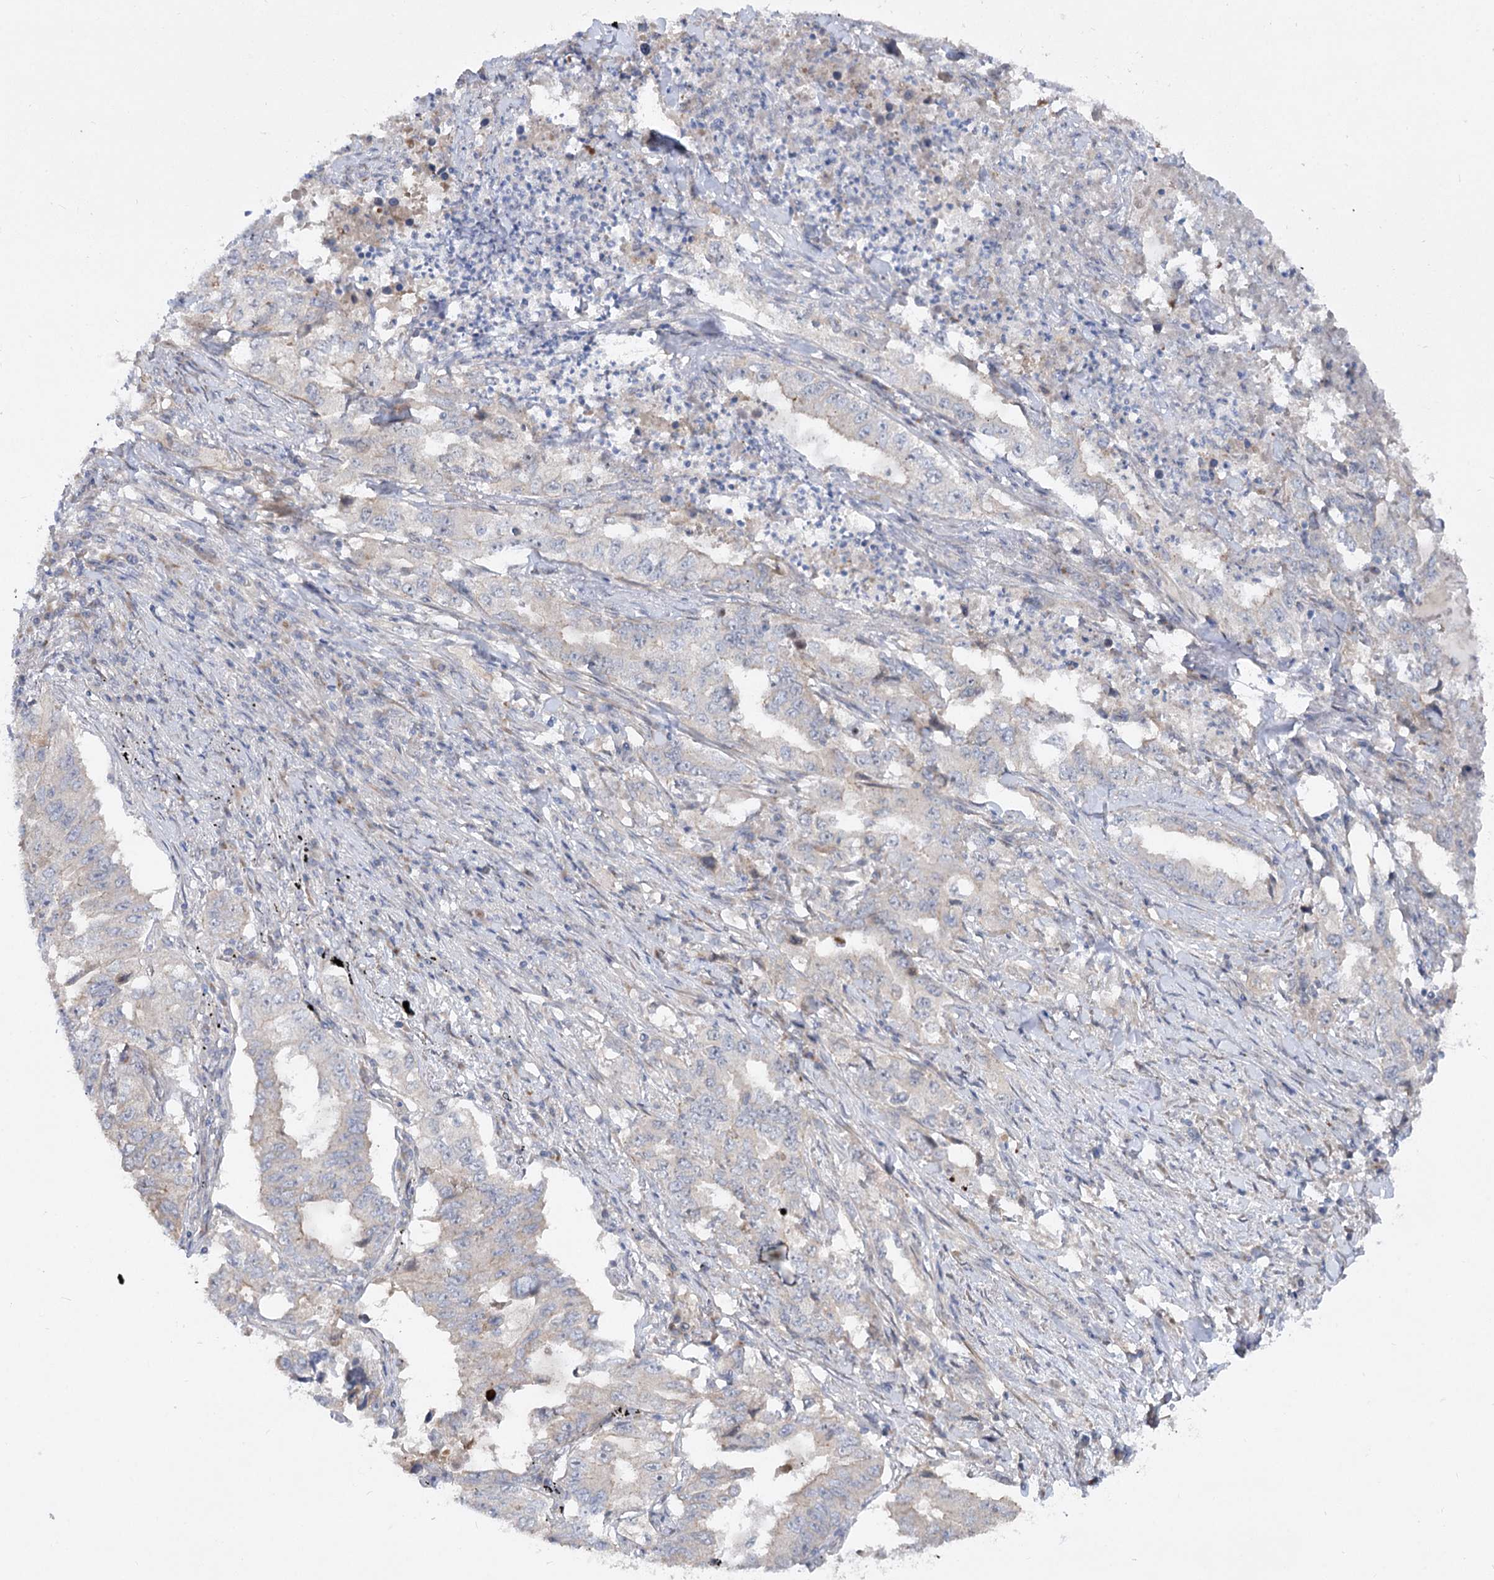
{"staining": {"intensity": "negative", "quantity": "none", "location": "none"}, "tissue": "lung cancer", "cell_type": "Tumor cells", "image_type": "cancer", "snomed": [{"axis": "morphology", "description": "Adenocarcinoma, NOS"}, {"axis": "topography", "description": "Lung"}], "caption": "Protein analysis of lung adenocarcinoma reveals no significant staining in tumor cells.", "gene": "FGF19", "patient": {"sex": "female", "age": 51}}